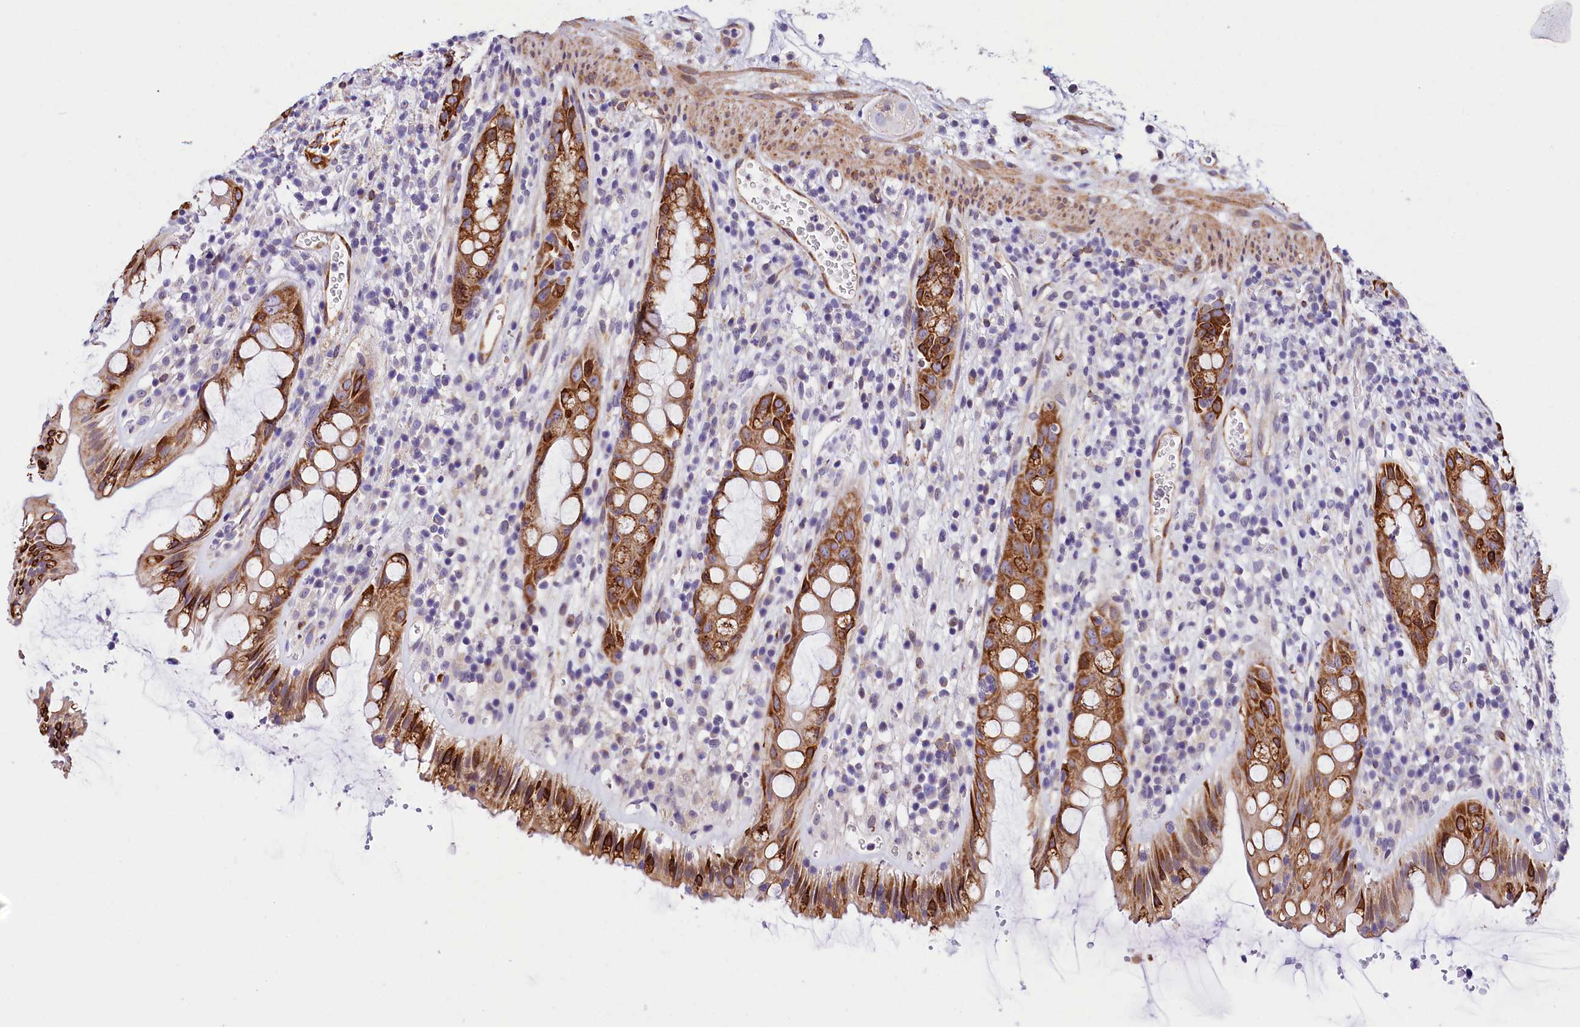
{"staining": {"intensity": "moderate", "quantity": ">75%", "location": "cytoplasmic/membranous"}, "tissue": "rectum", "cell_type": "Glandular cells", "image_type": "normal", "snomed": [{"axis": "morphology", "description": "Normal tissue, NOS"}, {"axis": "topography", "description": "Rectum"}], "caption": "Human rectum stained for a protein (brown) reveals moderate cytoplasmic/membranous positive positivity in about >75% of glandular cells.", "gene": "ITGA1", "patient": {"sex": "female", "age": 57}}